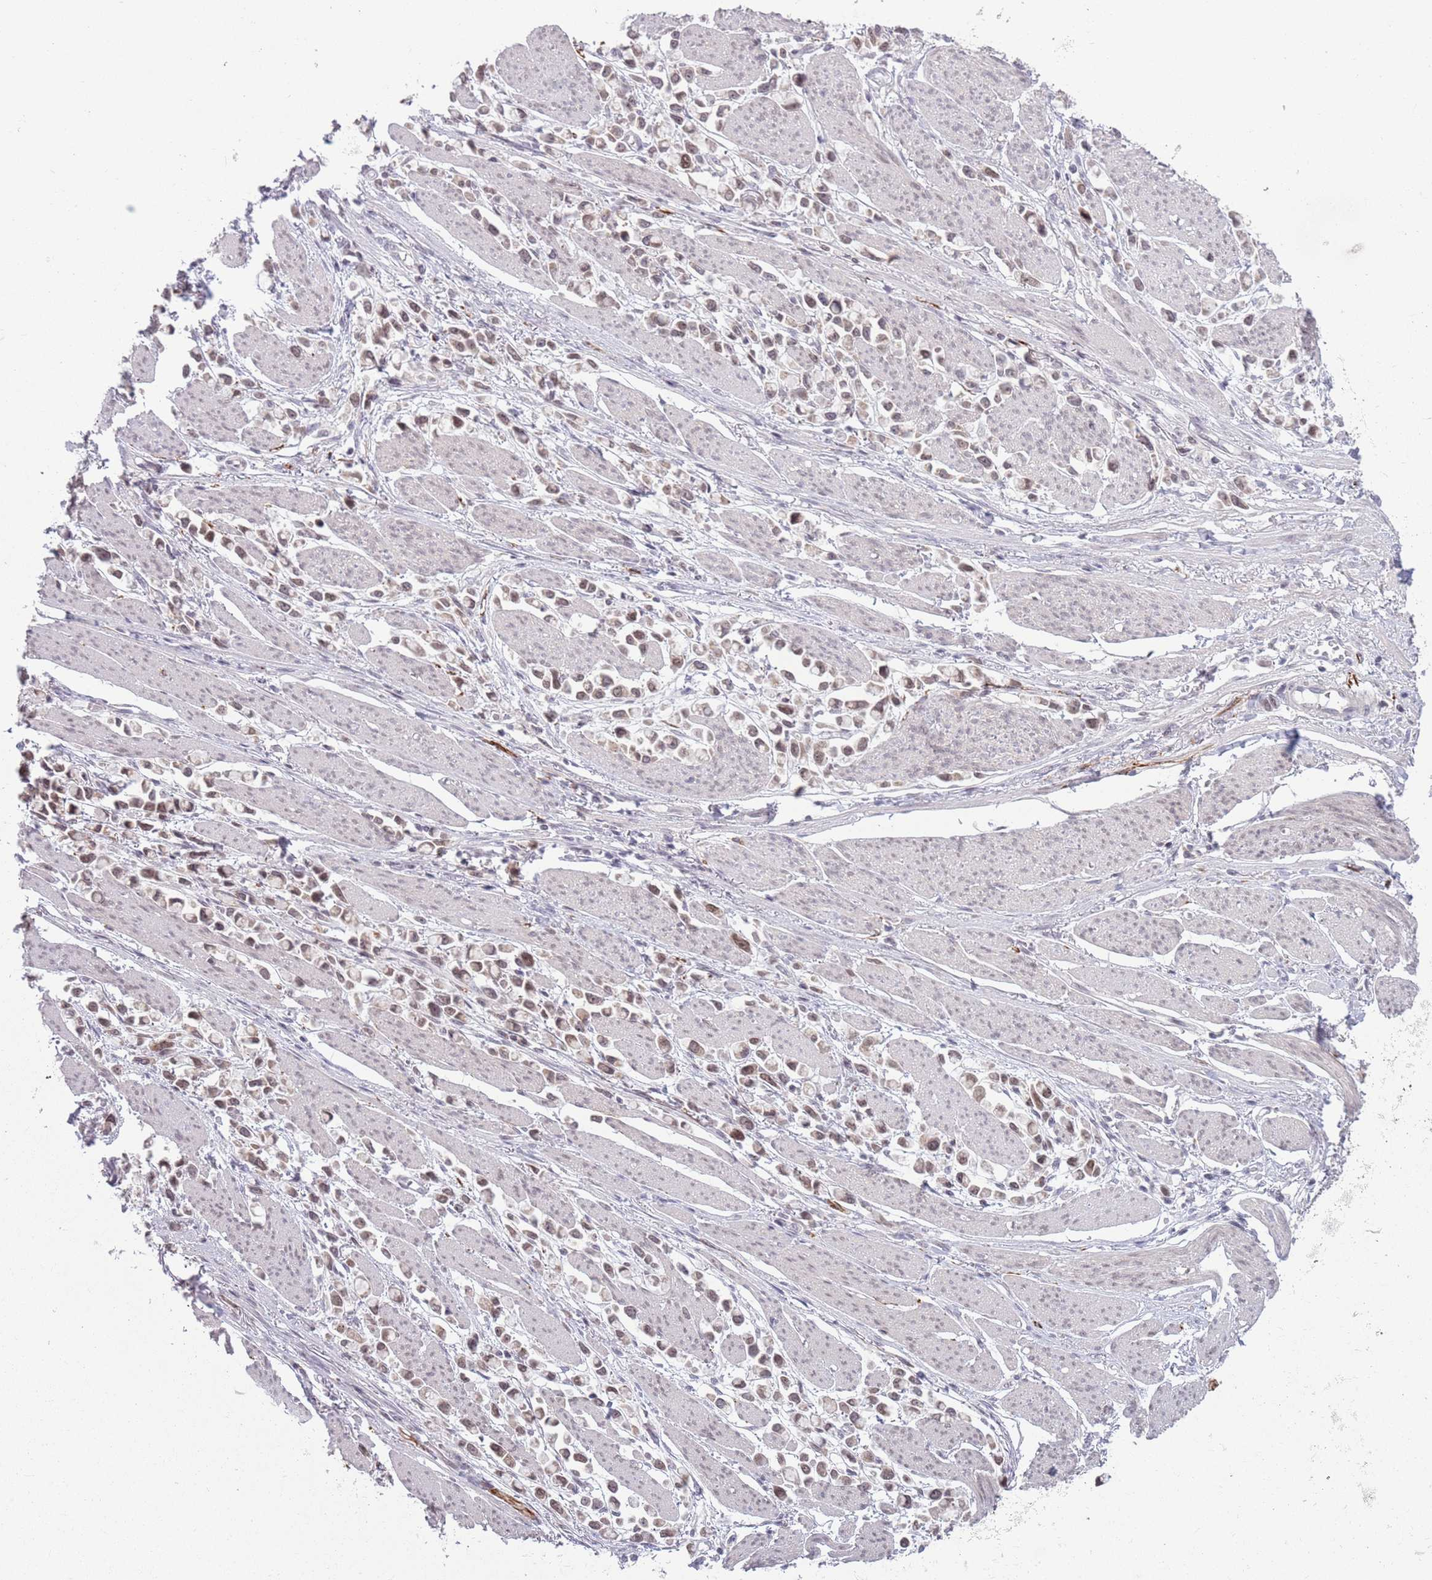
{"staining": {"intensity": "moderate", "quantity": "25%-75%", "location": "nuclear"}, "tissue": "stomach cancer", "cell_type": "Tumor cells", "image_type": "cancer", "snomed": [{"axis": "morphology", "description": "Adenocarcinoma, NOS"}, {"axis": "topography", "description": "Stomach"}], "caption": "Adenocarcinoma (stomach) stained with immunohistochemistry (IHC) demonstrates moderate nuclear positivity in approximately 25%-75% of tumor cells. Nuclei are stained in blue.", "gene": "MRPL34", "patient": {"sex": "female", "age": 81}}